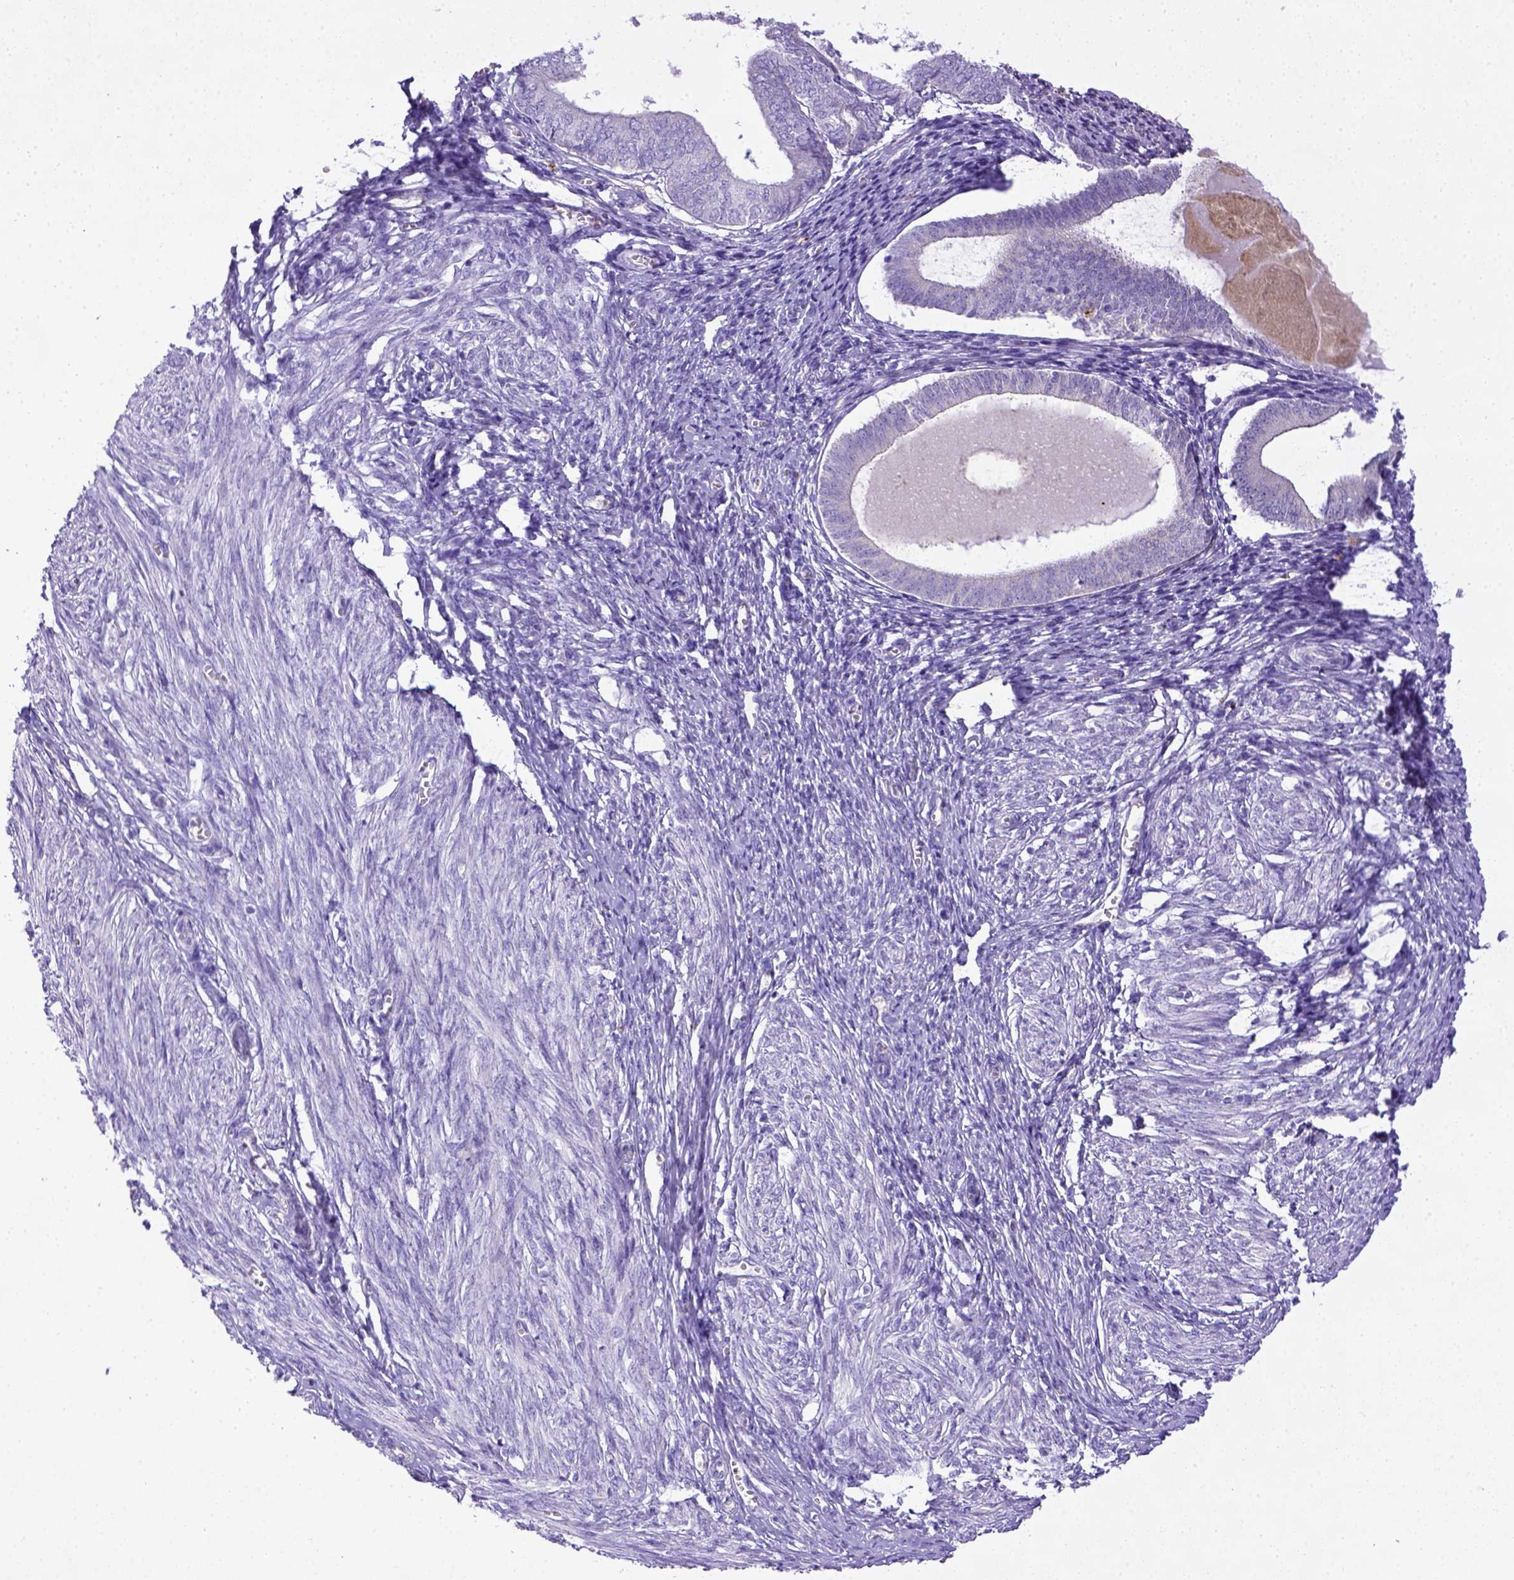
{"staining": {"intensity": "negative", "quantity": "none", "location": "none"}, "tissue": "endometrium", "cell_type": "Cells in endometrial stroma", "image_type": "normal", "snomed": [{"axis": "morphology", "description": "Normal tissue, NOS"}, {"axis": "topography", "description": "Endometrium"}], "caption": "The IHC image has no significant expression in cells in endometrial stroma of endometrium.", "gene": "CD40", "patient": {"sex": "female", "age": 50}}